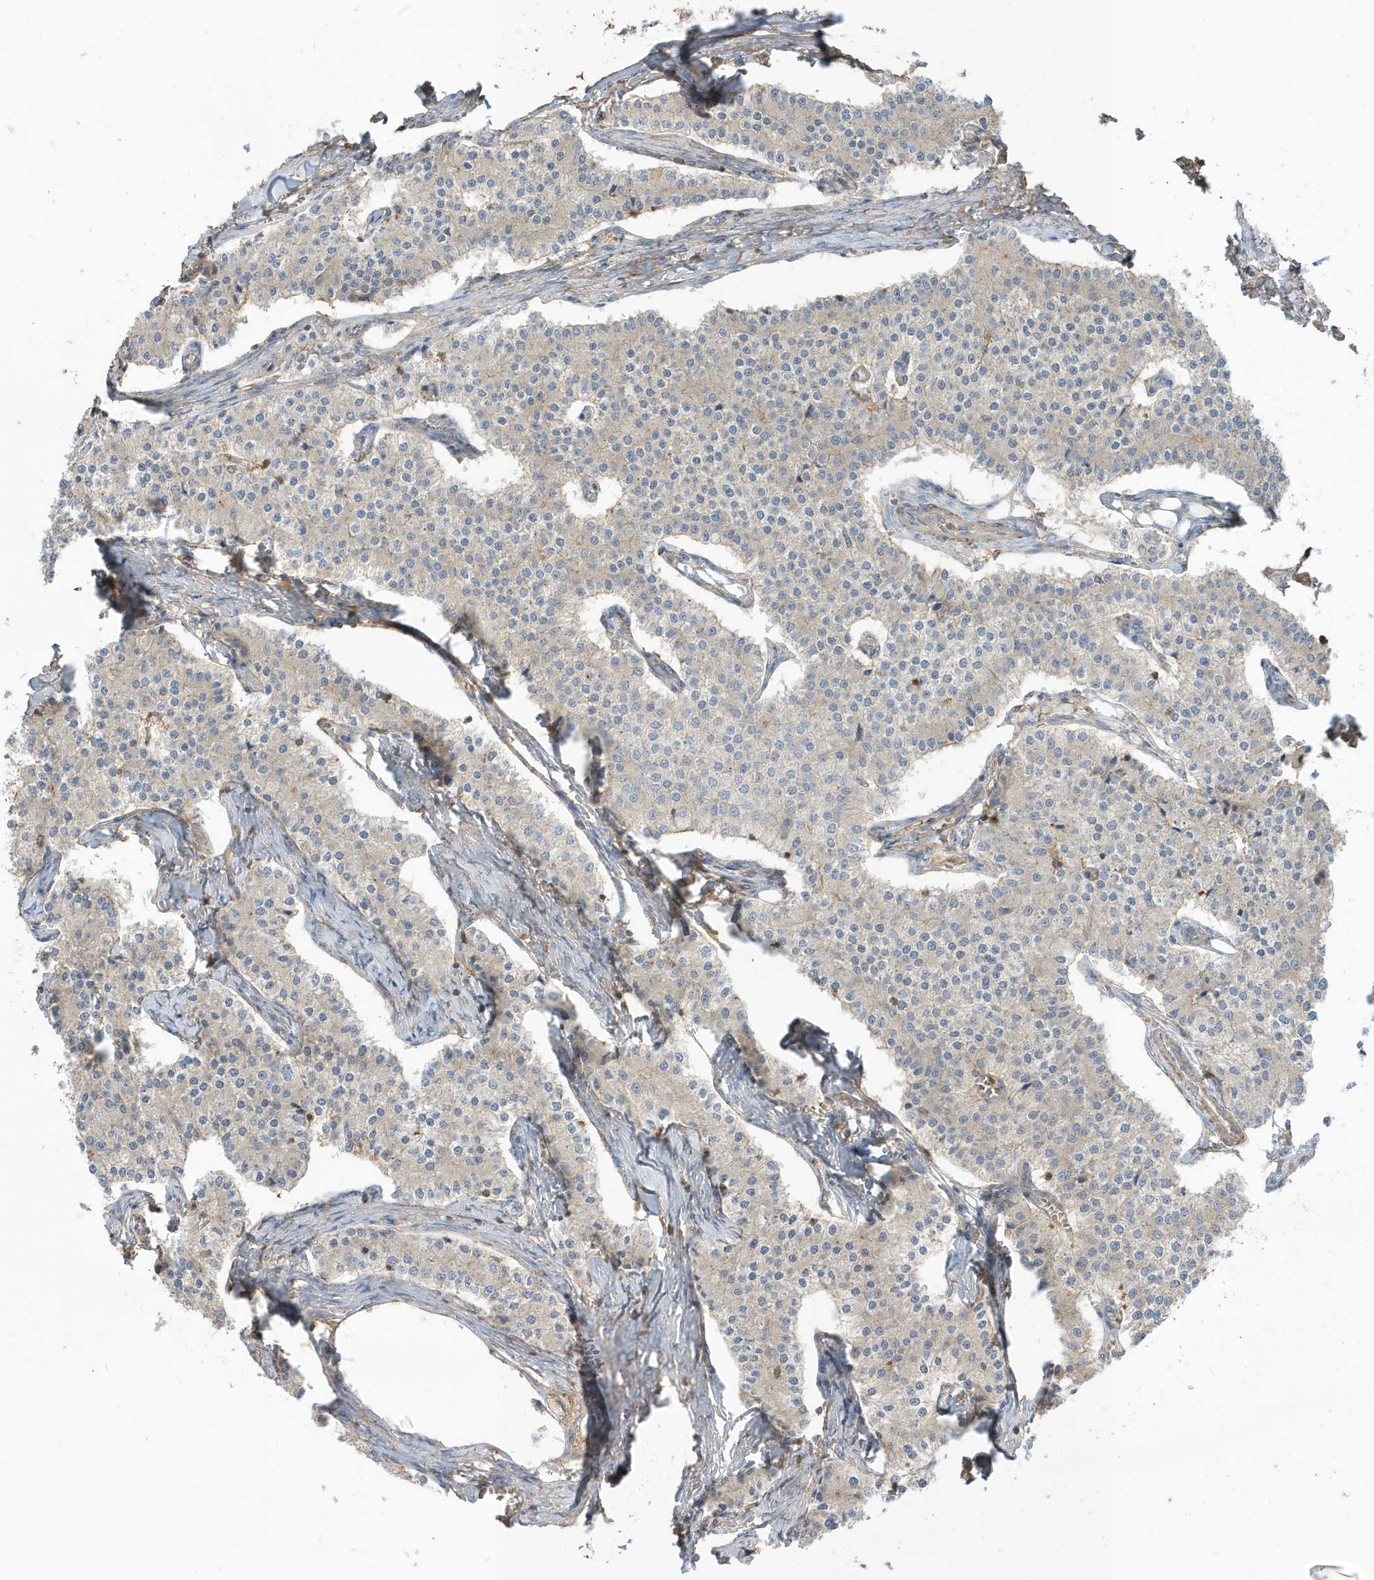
{"staining": {"intensity": "negative", "quantity": "none", "location": "none"}, "tissue": "carcinoid", "cell_type": "Tumor cells", "image_type": "cancer", "snomed": [{"axis": "morphology", "description": "Carcinoid, malignant, NOS"}, {"axis": "topography", "description": "Colon"}], "caption": "The immunohistochemistry micrograph has no significant expression in tumor cells of carcinoid (malignant) tissue.", "gene": "ZBTB8A", "patient": {"sex": "female", "age": 52}}